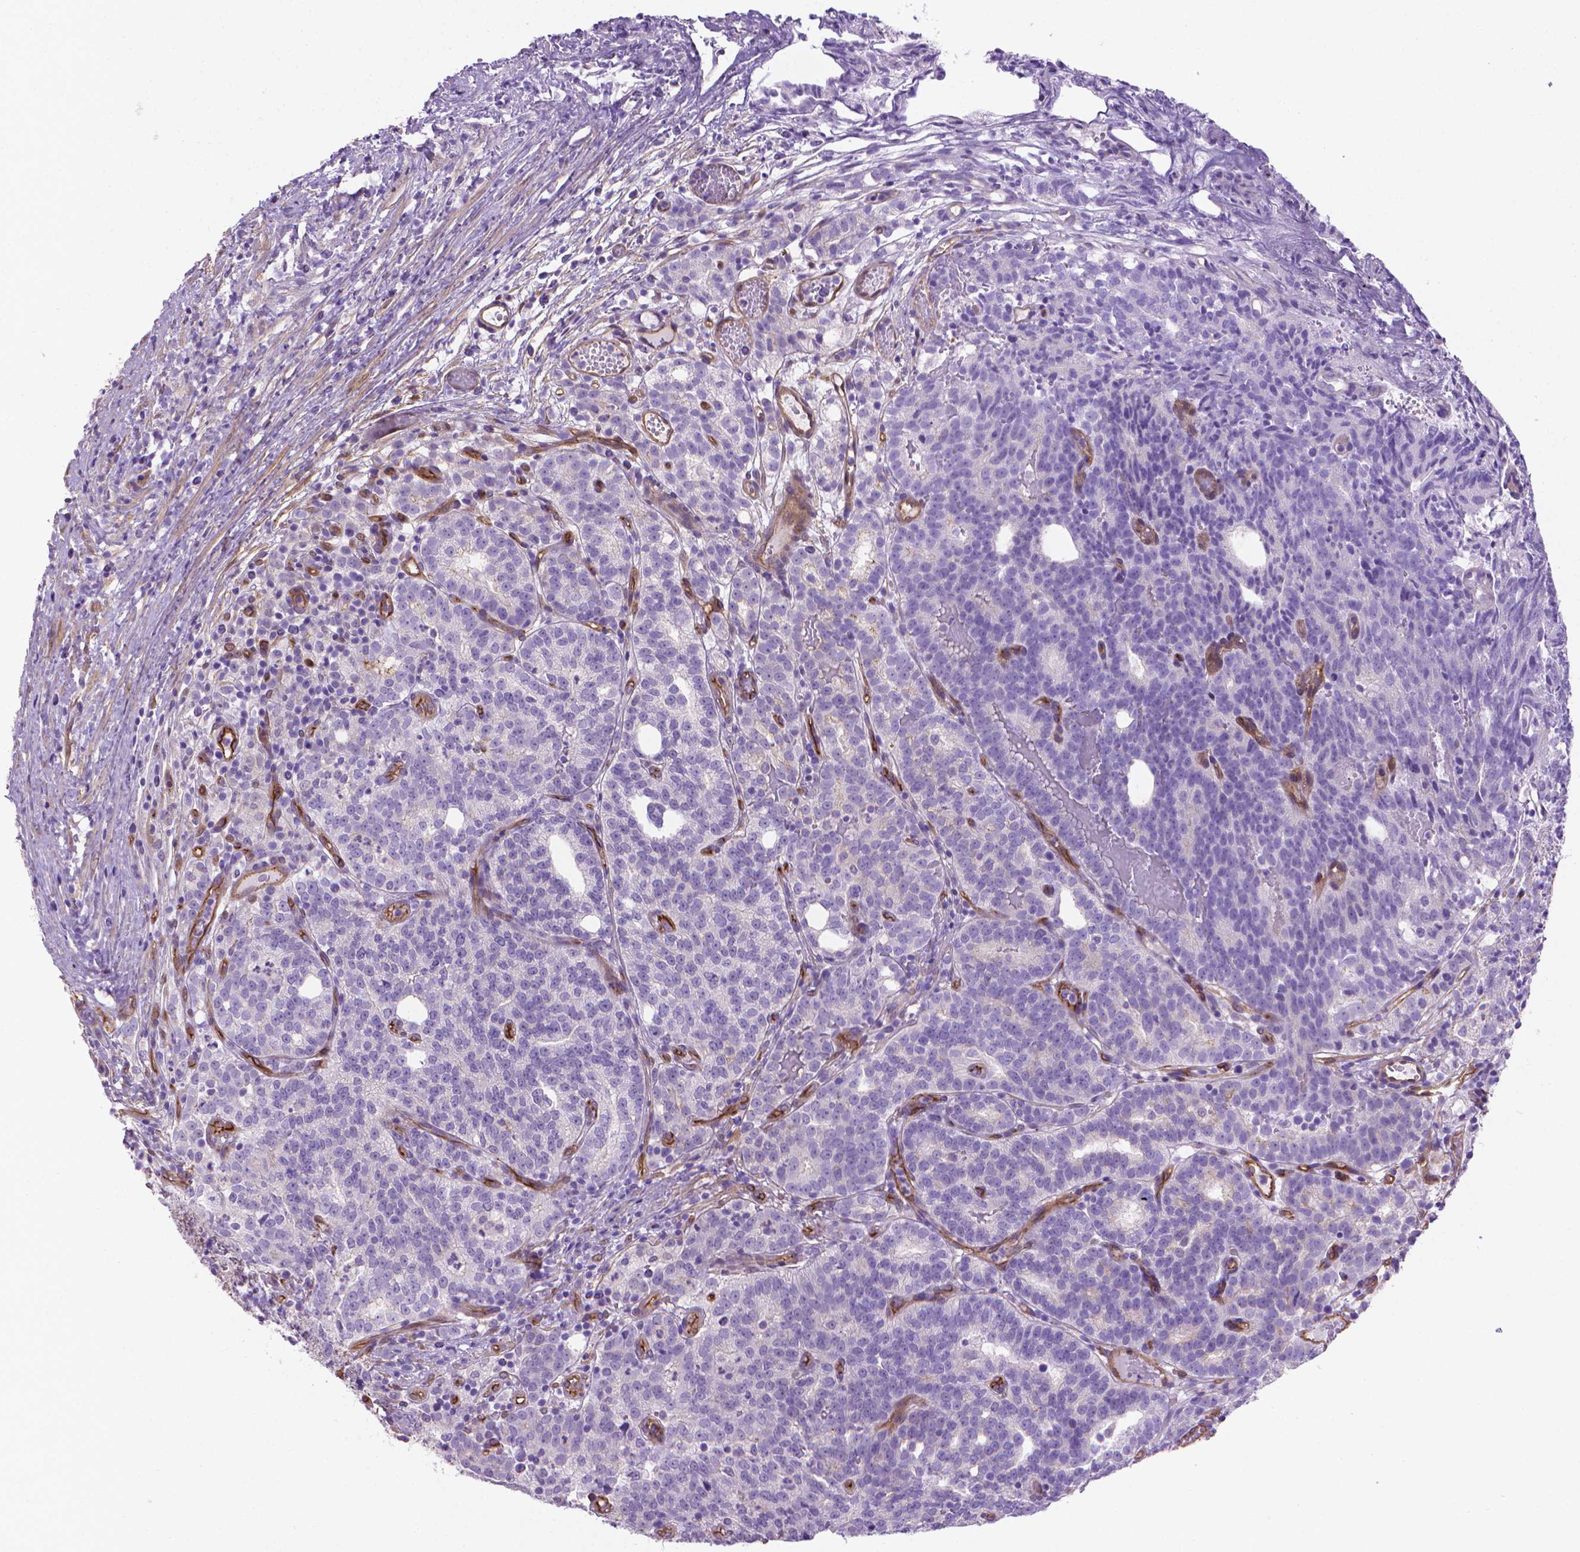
{"staining": {"intensity": "negative", "quantity": "none", "location": "none"}, "tissue": "prostate cancer", "cell_type": "Tumor cells", "image_type": "cancer", "snomed": [{"axis": "morphology", "description": "Adenocarcinoma, High grade"}, {"axis": "topography", "description": "Prostate"}], "caption": "Histopathology image shows no protein positivity in tumor cells of high-grade adenocarcinoma (prostate) tissue.", "gene": "CLIC4", "patient": {"sex": "male", "age": 53}}